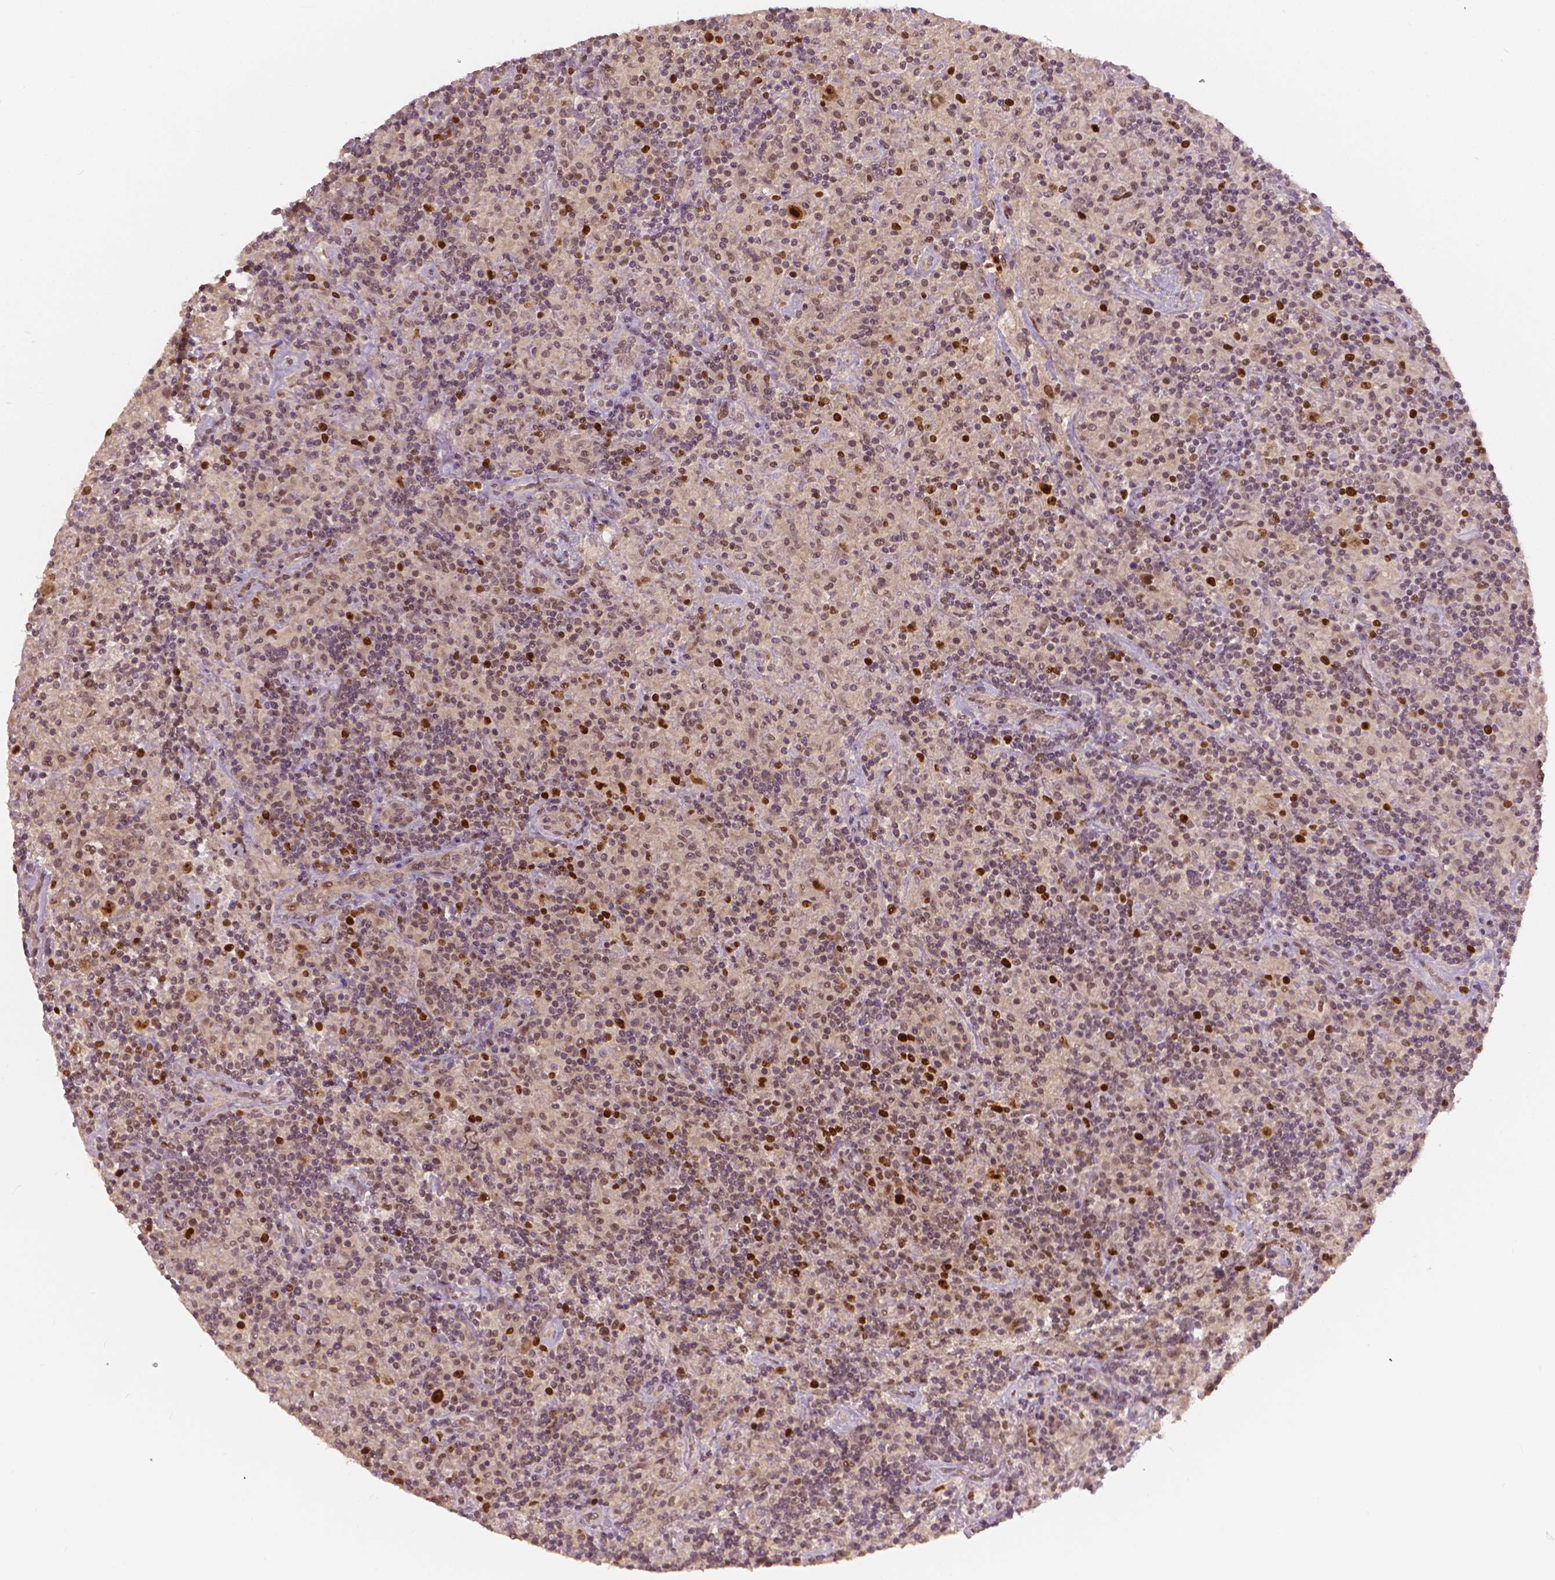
{"staining": {"intensity": "strong", "quantity": "<25%", "location": "nuclear"}, "tissue": "lymphoma", "cell_type": "Tumor cells", "image_type": "cancer", "snomed": [{"axis": "morphology", "description": "Hodgkin's disease, NOS"}, {"axis": "topography", "description": "Lymph node"}], "caption": "The immunohistochemical stain highlights strong nuclear expression in tumor cells of lymphoma tissue. (IHC, brightfield microscopy, high magnification).", "gene": "NSD2", "patient": {"sex": "male", "age": 70}}